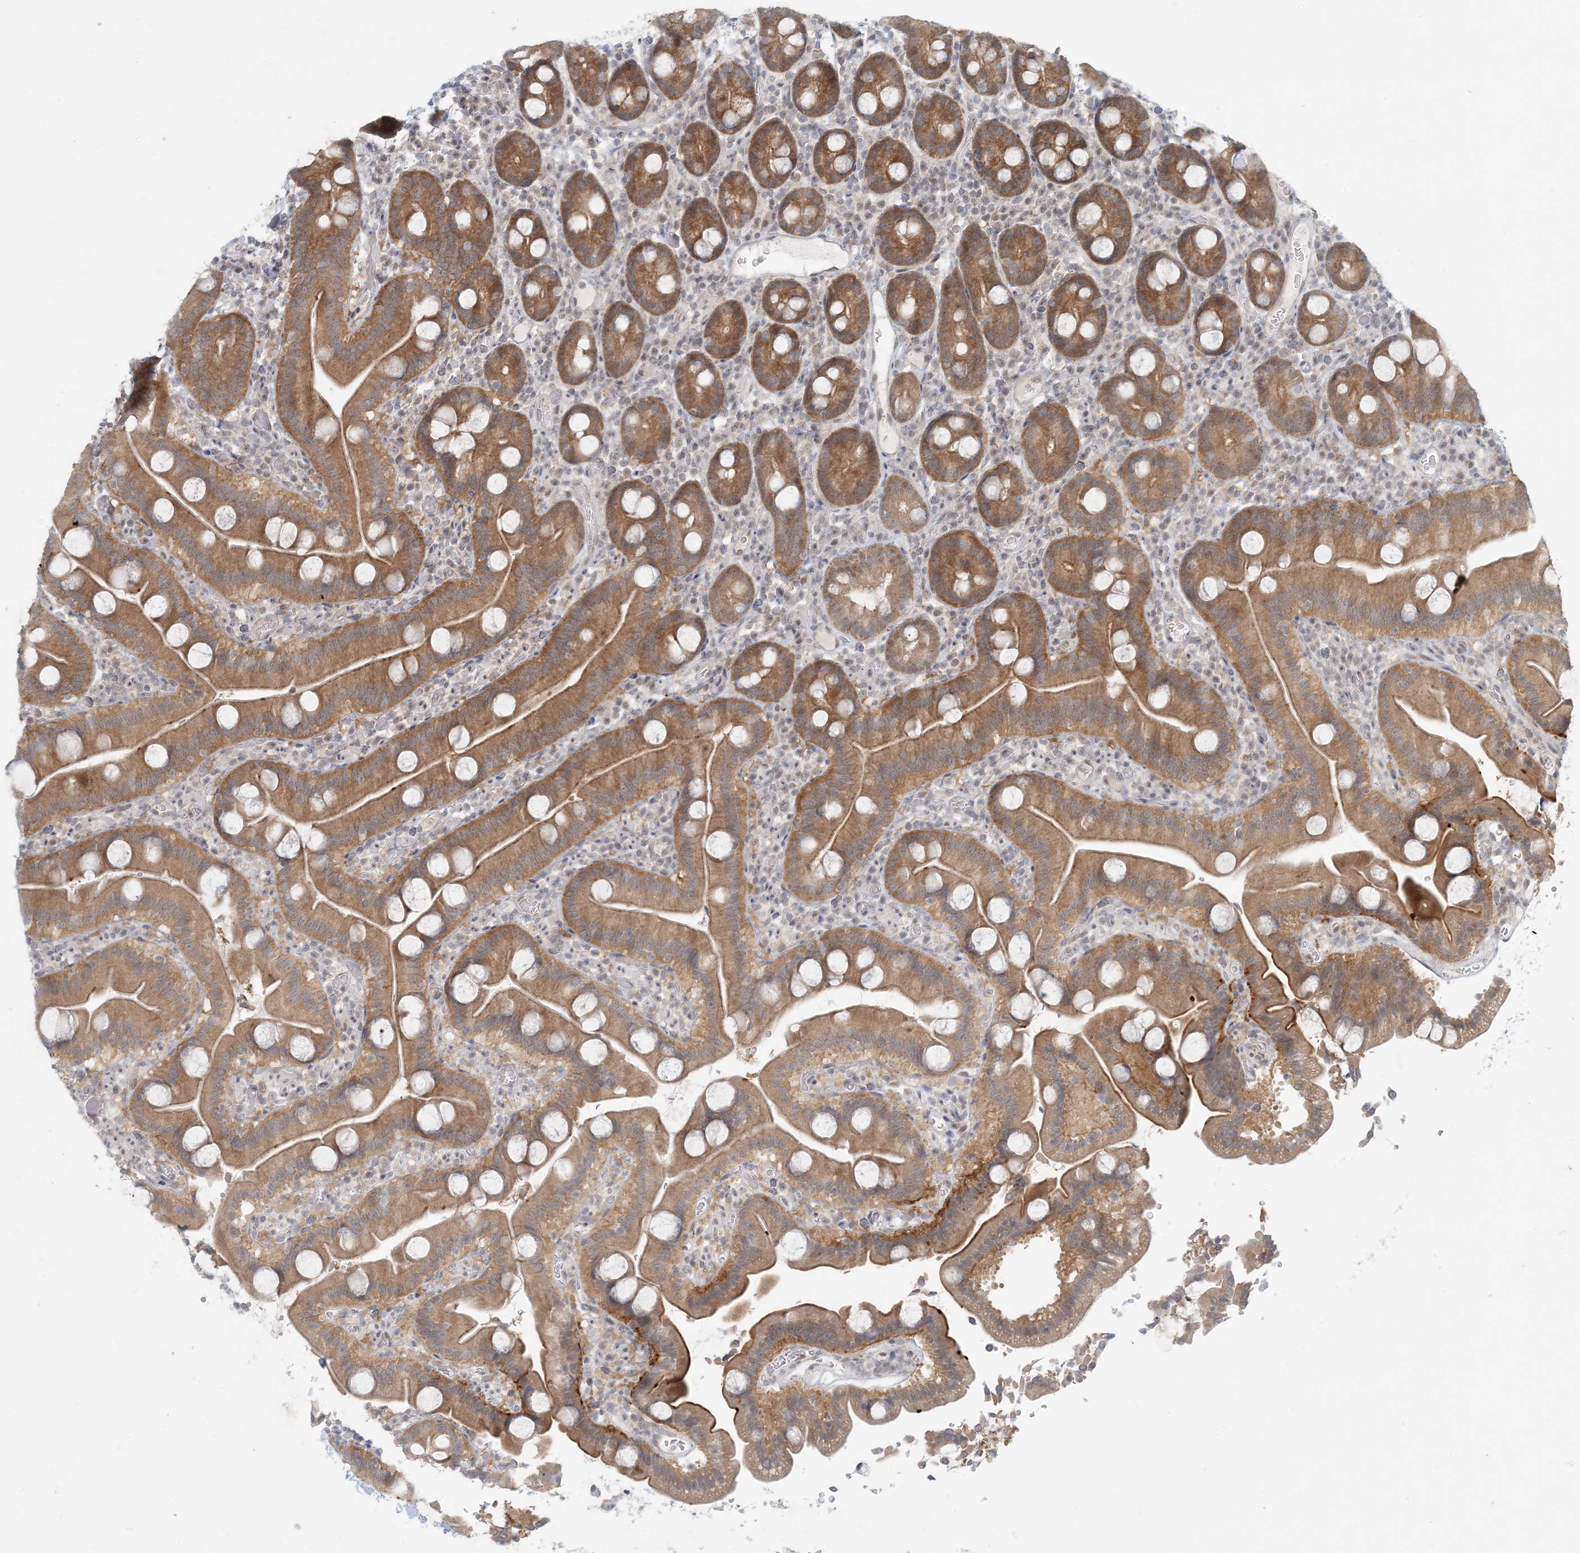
{"staining": {"intensity": "moderate", "quantity": ">75%", "location": "cytoplasmic/membranous"}, "tissue": "duodenum", "cell_type": "Glandular cells", "image_type": "normal", "snomed": [{"axis": "morphology", "description": "Normal tissue, NOS"}, {"axis": "topography", "description": "Duodenum"}], "caption": "Protein analysis of unremarkable duodenum shows moderate cytoplasmic/membranous expression in about >75% of glandular cells.", "gene": "OBI1", "patient": {"sex": "male", "age": 55}}